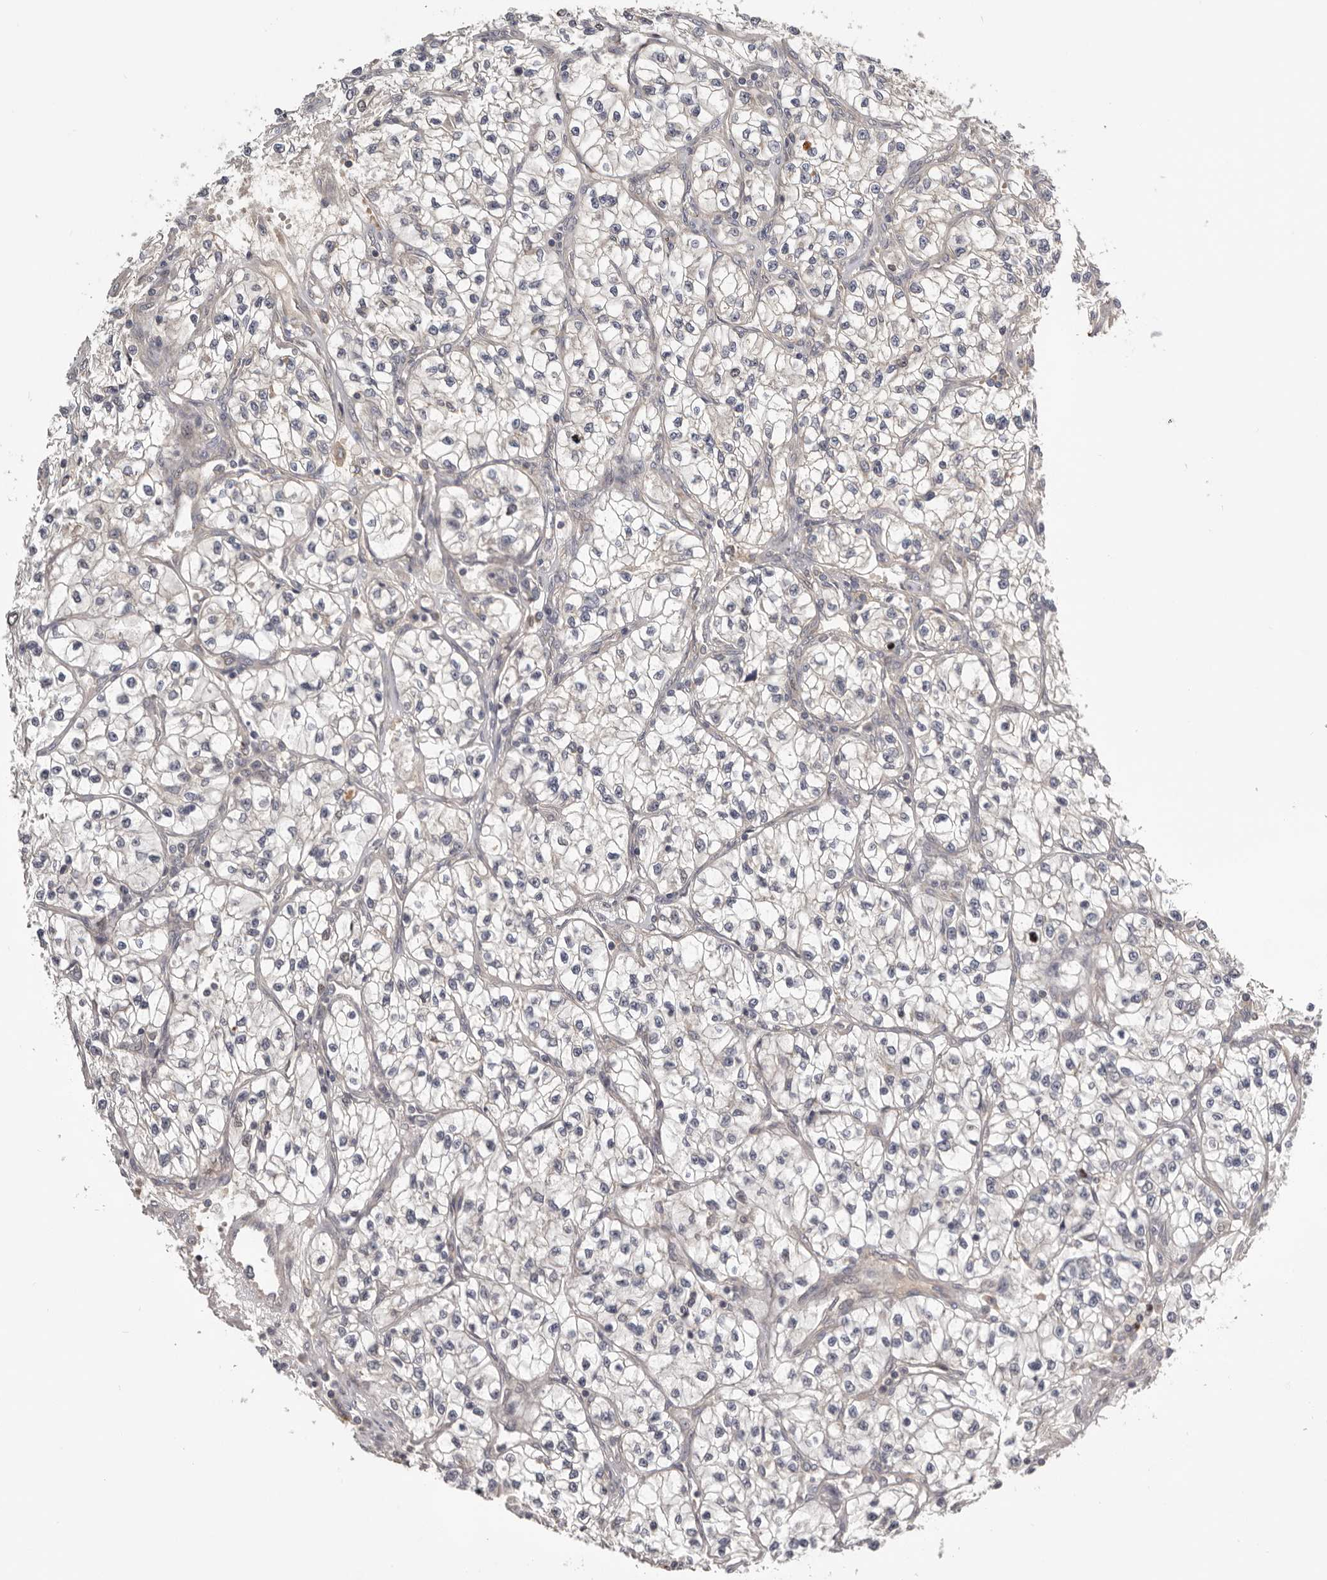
{"staining": {"intensity": "negative", "quantity": "none", "location": "none"}, "tissue": "renal cancer", "cell_type": "Tumor cells", "image_type": "cancer", "snomed": [{"axis": "morphology", "description": "Adenocarcinoma, NOS"}, {"axis": "topography", "description": "Kidney"}], "caption": "Immunohistochemistry (IHC) of renal adenocarcinoma displays no positivity in tumor cells.", "gene": "CDCA8", "patient": {"sex": "female", "age": 57}}